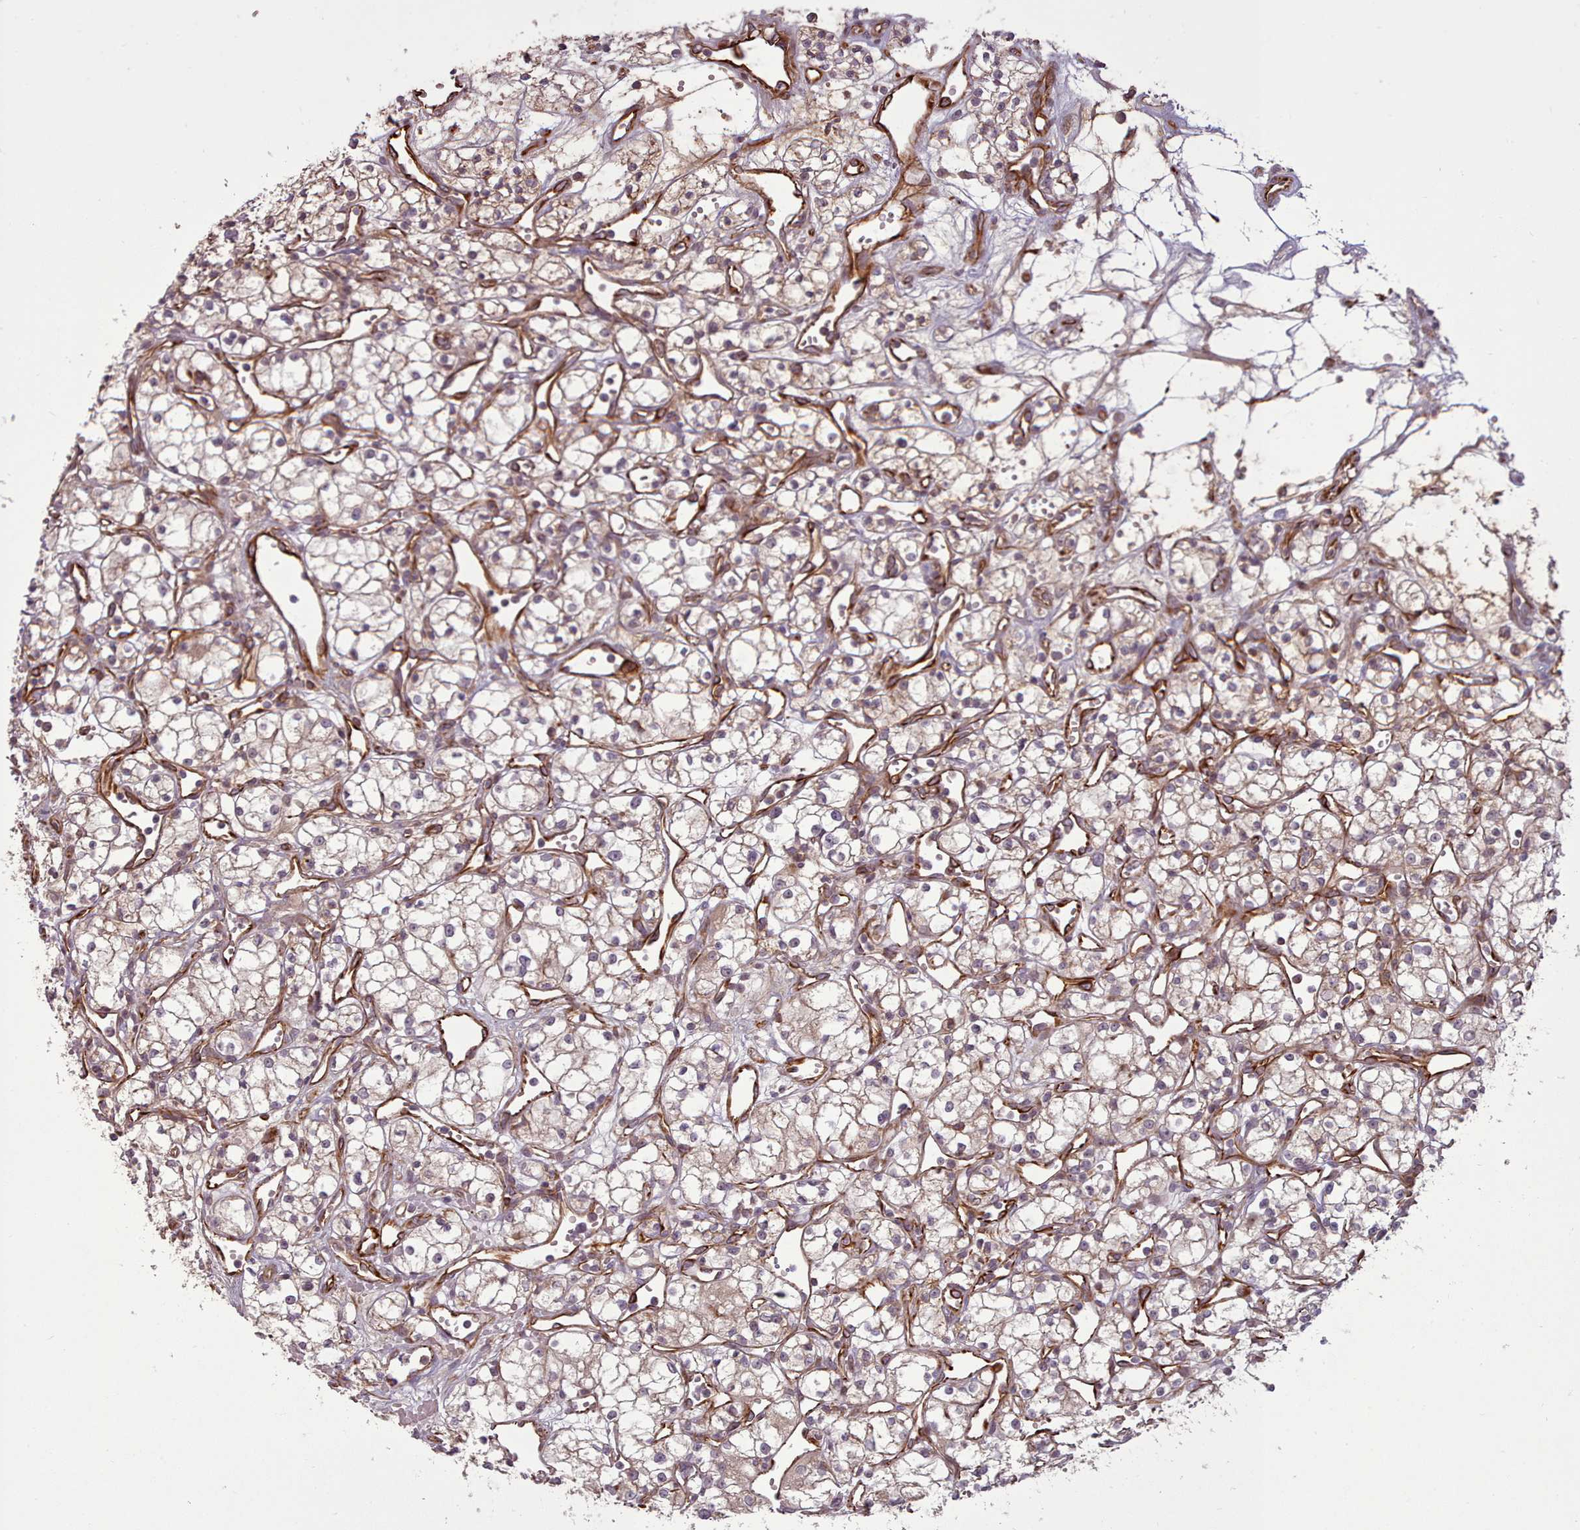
{"staining": {"intensity": "negative", "quantity": "none", "location": "none"}, "tissue": "renal cancer", "cell_type": "Tumor cells", "image_type": "cancer", "snomed": [{"axis": "morphology", "description": "Adenocarcinoma, NOS"}, {"axis": "topography", "description": "Kidney"}], "caption": "An immunohistochemistry (IHC) image of adenocarcinoma (renal) is shown. There is no staining in tumor cells of adenocarcinoma (renal).", "gene": "GBGT1", "patient": {"sex": "male", "age": 59}}